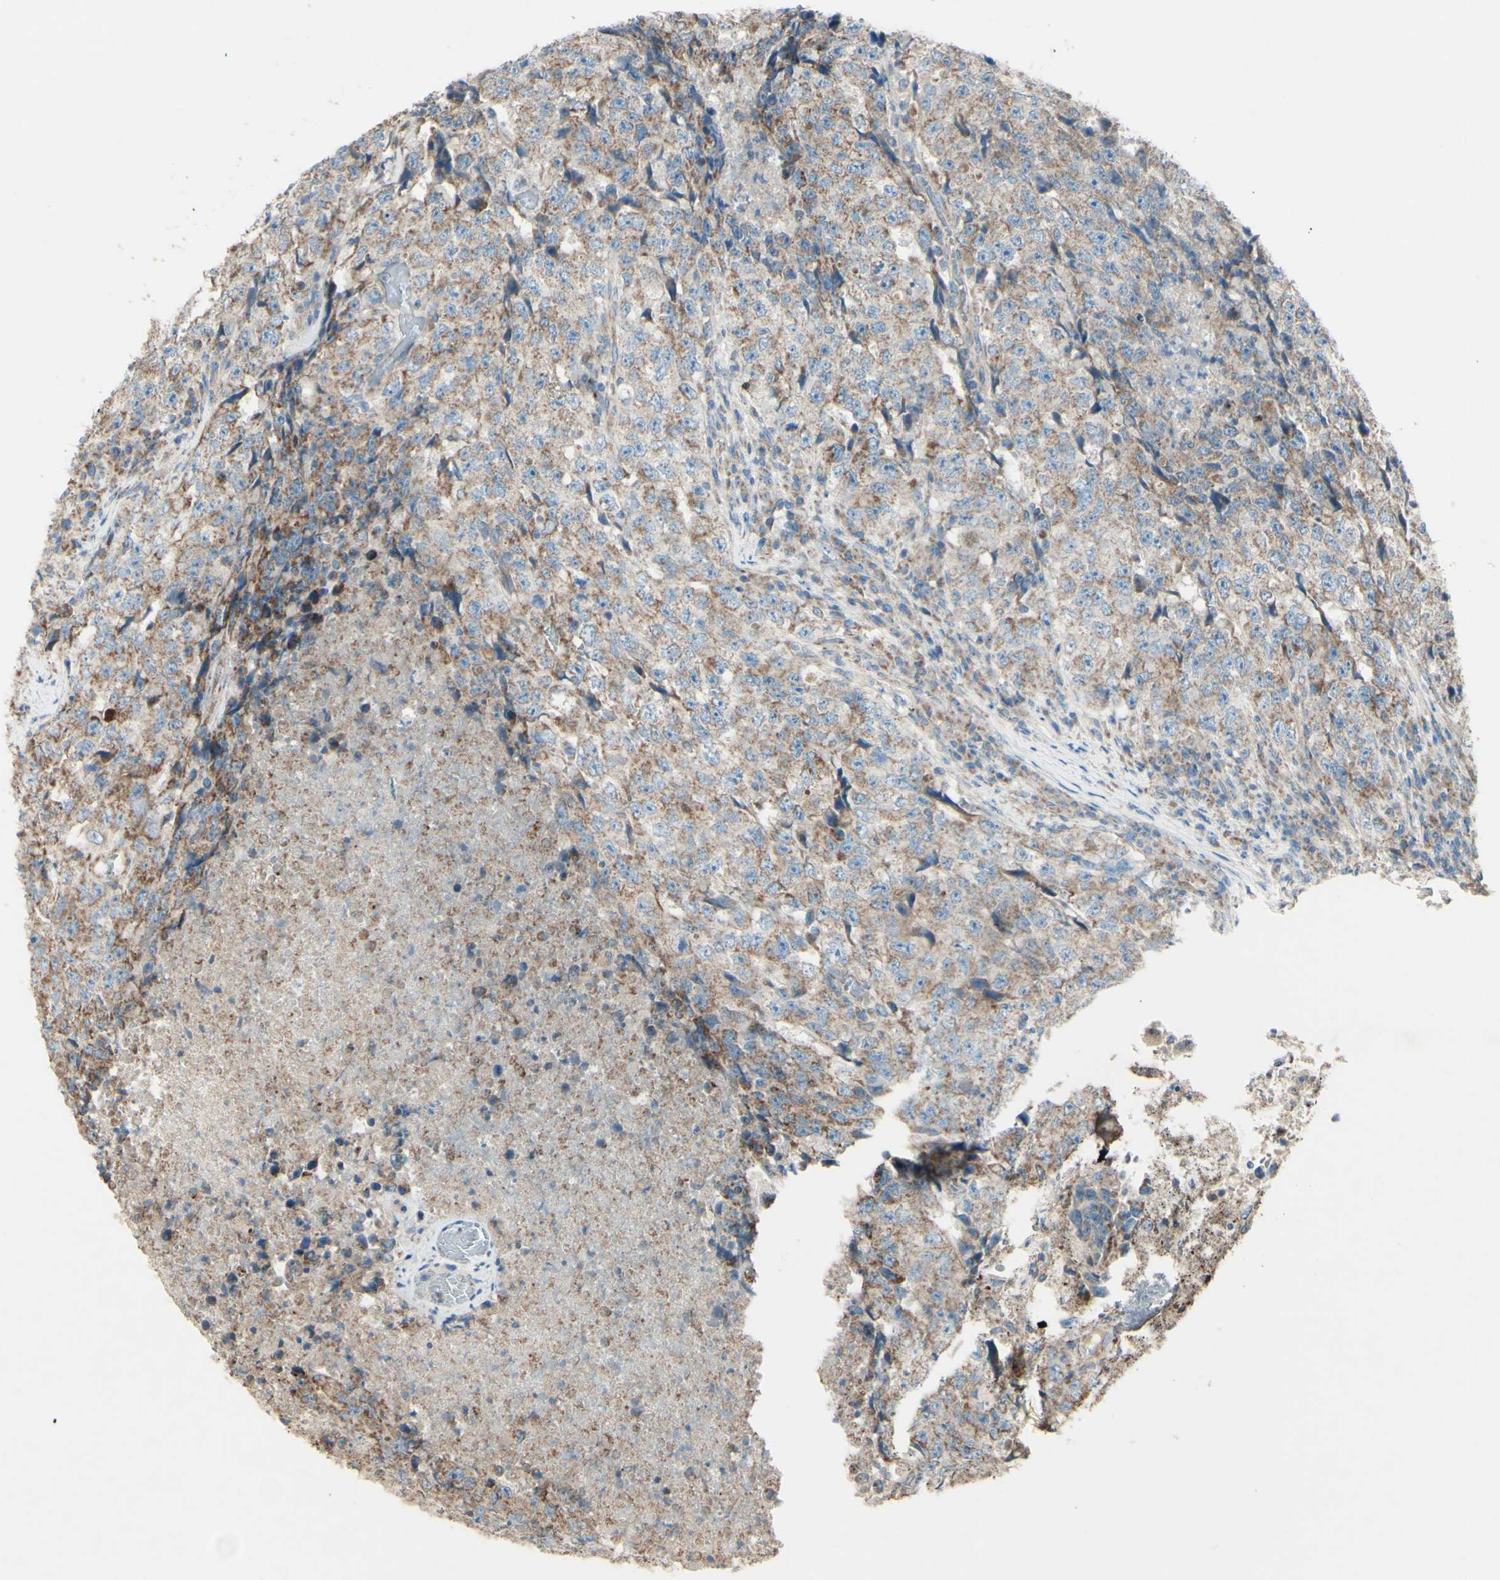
{"staining": {"intensity": "moderate", "quantity": ">75%", "location": "cytoplasmic/membranous"}, "tissue": "testis cancer", "cell_type": "Tumor cells", "image_type": "cancer", "snomed": [{"axis": "morphology", "description": "Necrosis, NOS"}, {"axis": "morphology", "description": "Carcinoma, Embryonal, NOS"}, {"axis": "topography", "description": "Testis"}], "caption": "This image reveals immunohistochemistry (IHC) staining of human testis embryonal carcinoma, with medium moderate cytoplasmic/membranous staining in approximately >75% of tumor cells.", "gene": "RHOT1", "patient": {"sex": "male", "age": 19}}